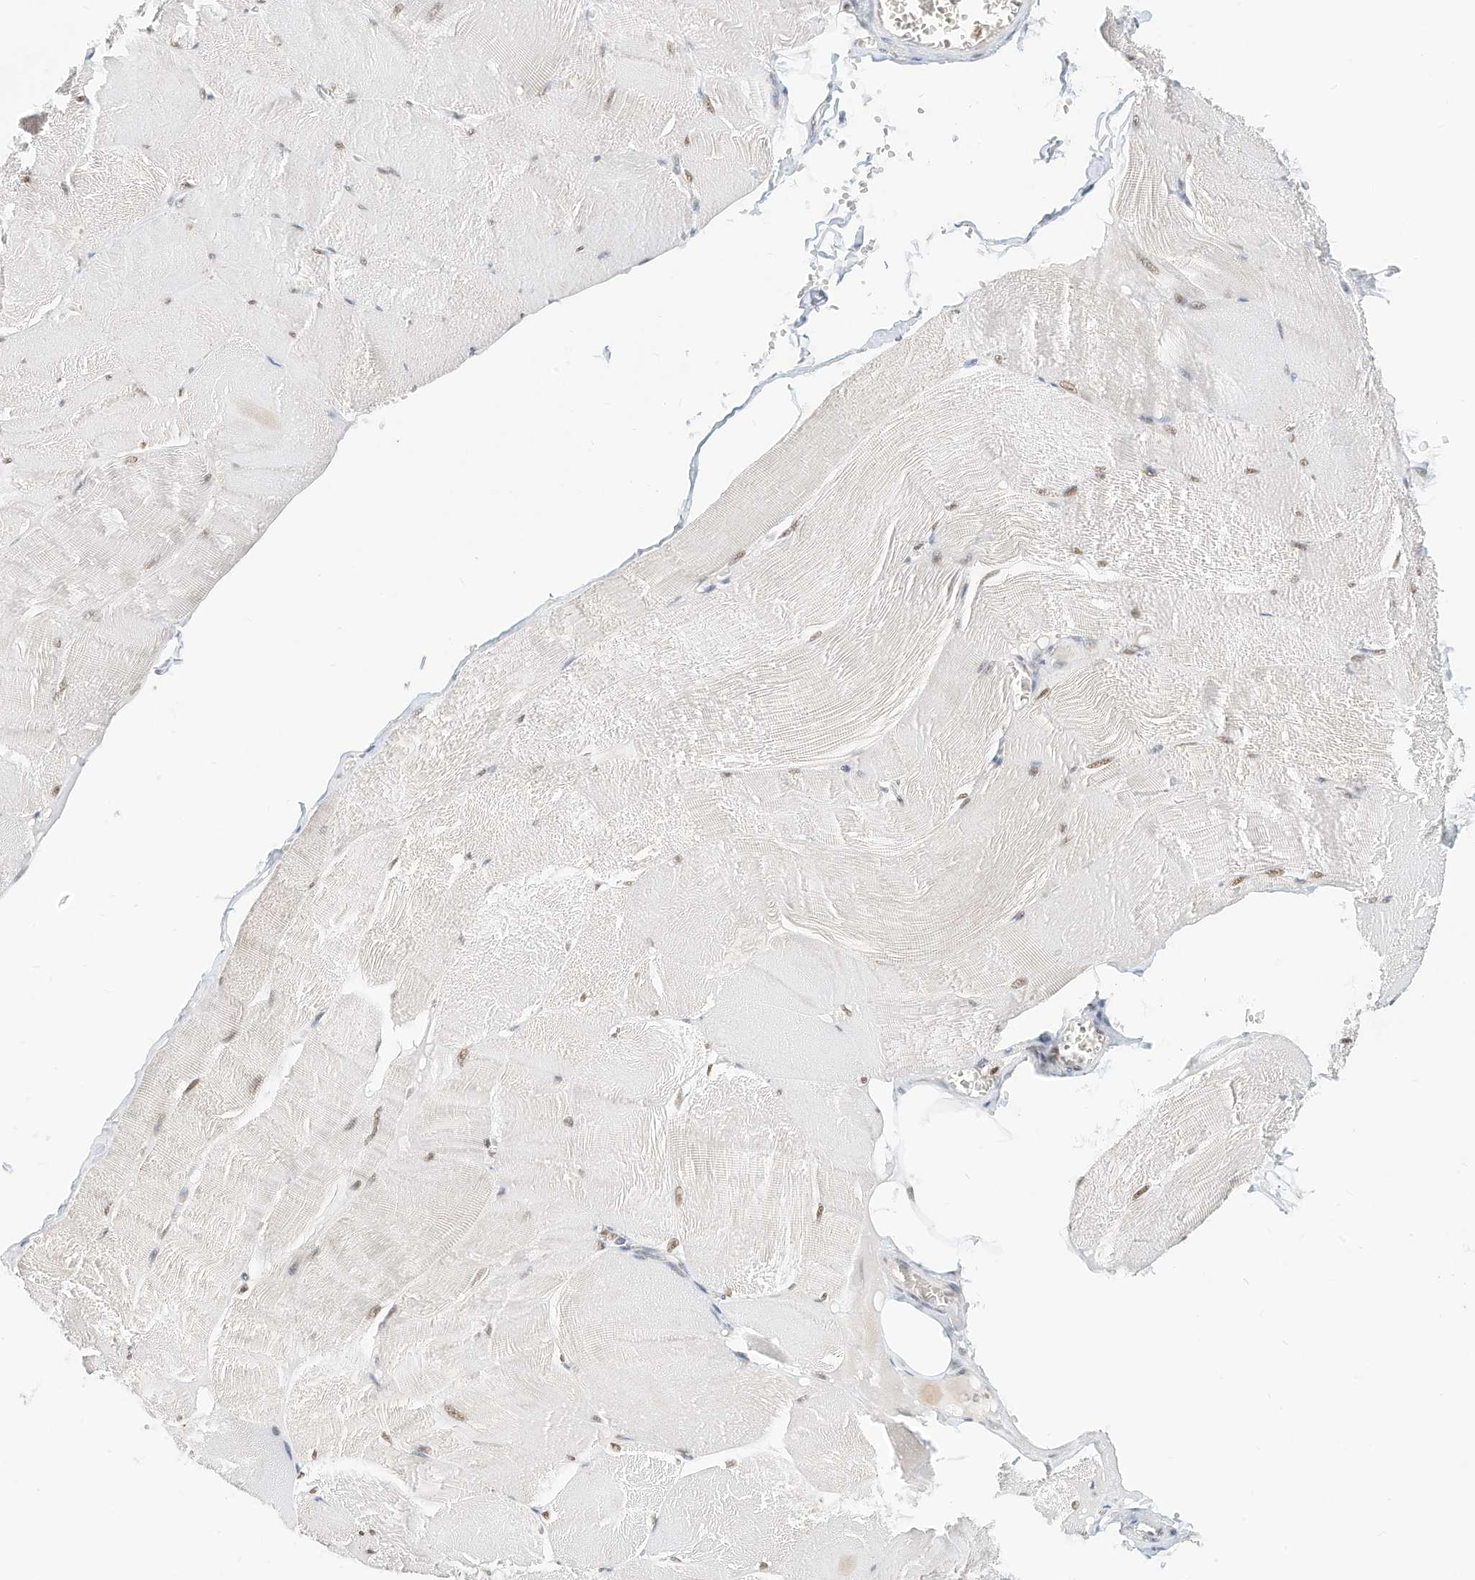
{"staining": {"intensity": "weak", "quantity": "<25%", "location": "nuclear"}, "tissue": "skeletal muscle", "cell_type": "Myocytes", "image_type": "normal", "snomed": [{"axis": "morphology", "description": "Normal tissue, NOS"}, {"axis": "morphology", "description": "Basal cell carcinoma"}, {"axis": "topography", "description": "Skeletal muscle"}], "caption": "An IHC image of benign skeletal muscle is shown. There is no staining in myocytes of skeletal muscle. Nuclei are stained in blue.", "gene": "OGT", "patient": {"sex": "female", "age": 64}}